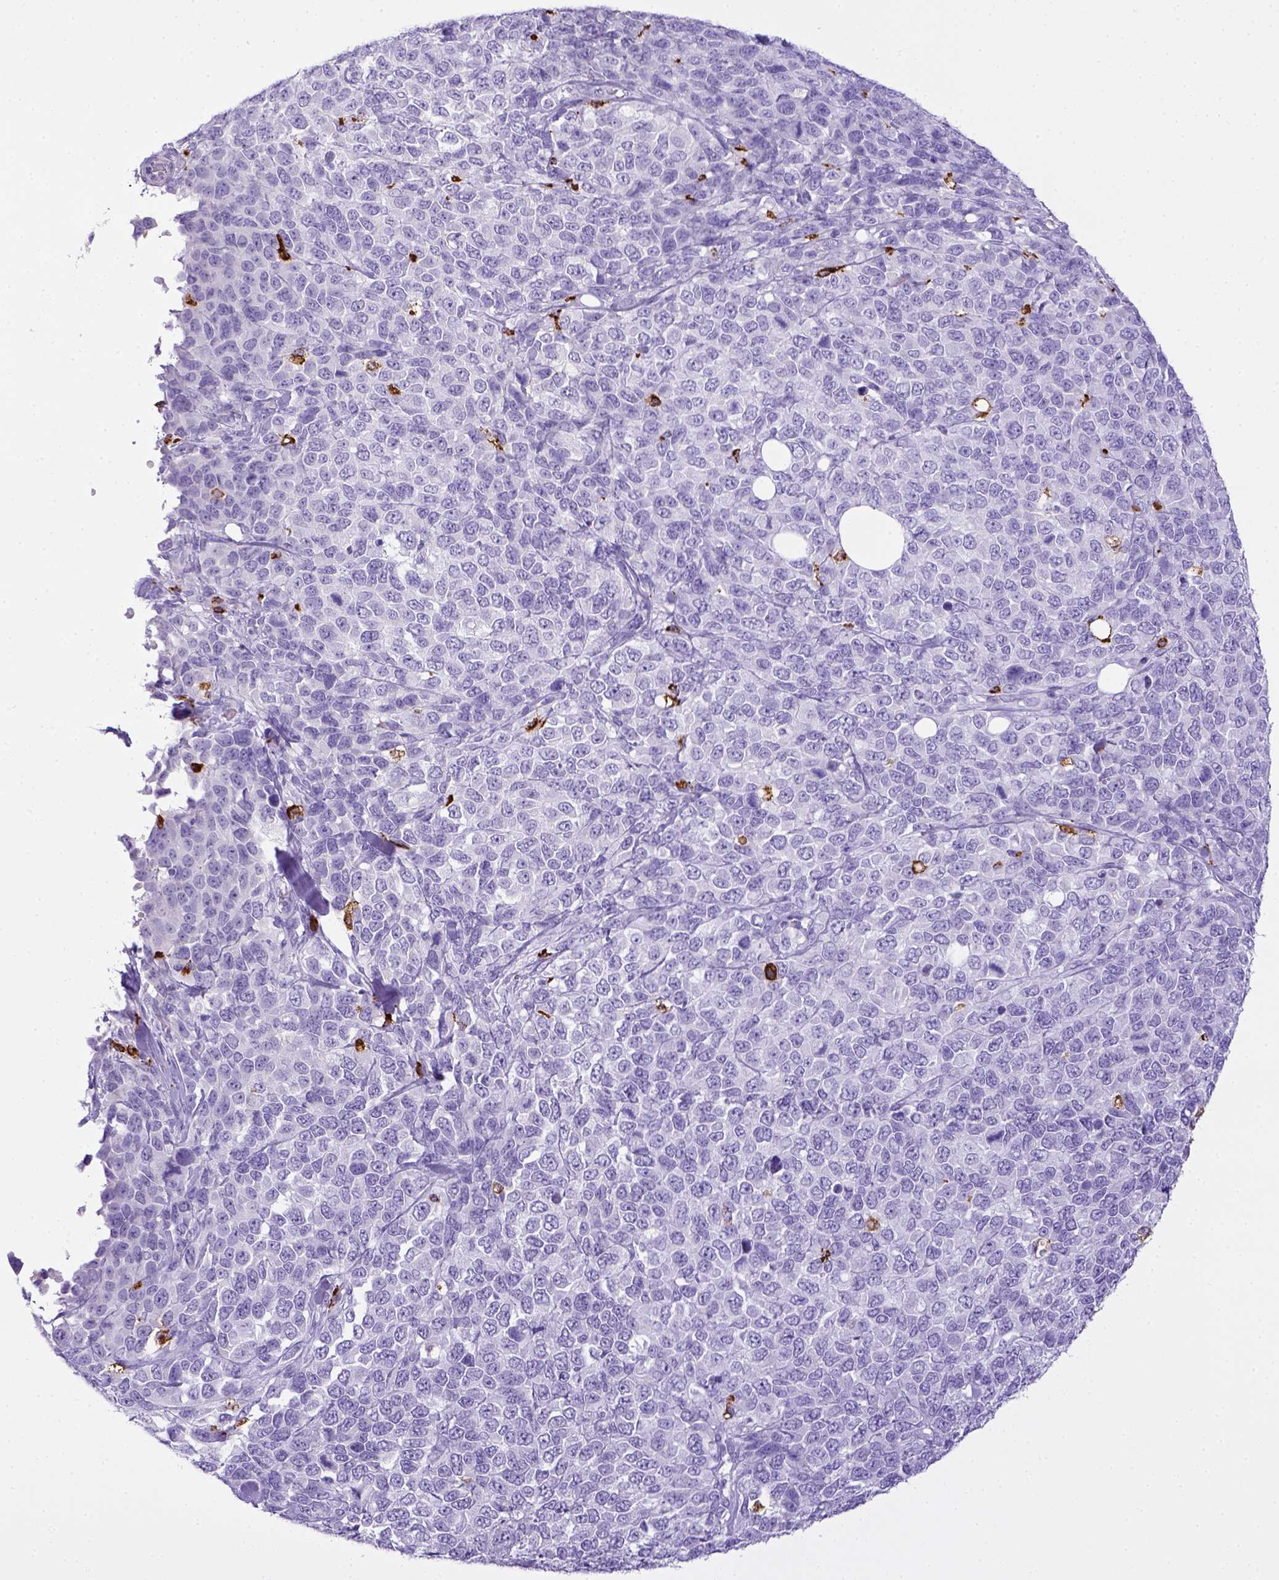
{"staining": {"intensity": "negative", "quantity": "none", "location": "none"}, "tissue": "melanoma", "cell_type": "Tumor cells", "image_type": "cancer", "snomed": [{"axis": "morphology", "description": "Malignant melanoma, Metastatic site"}, {"axis": "topography", "description": "Skin"}], "caption": "The image shows no significant staining in tumor cells of malignant melanoma (metastatic site).", "gene": "CD68", "patient": {"sex": "male", "age": 84}}